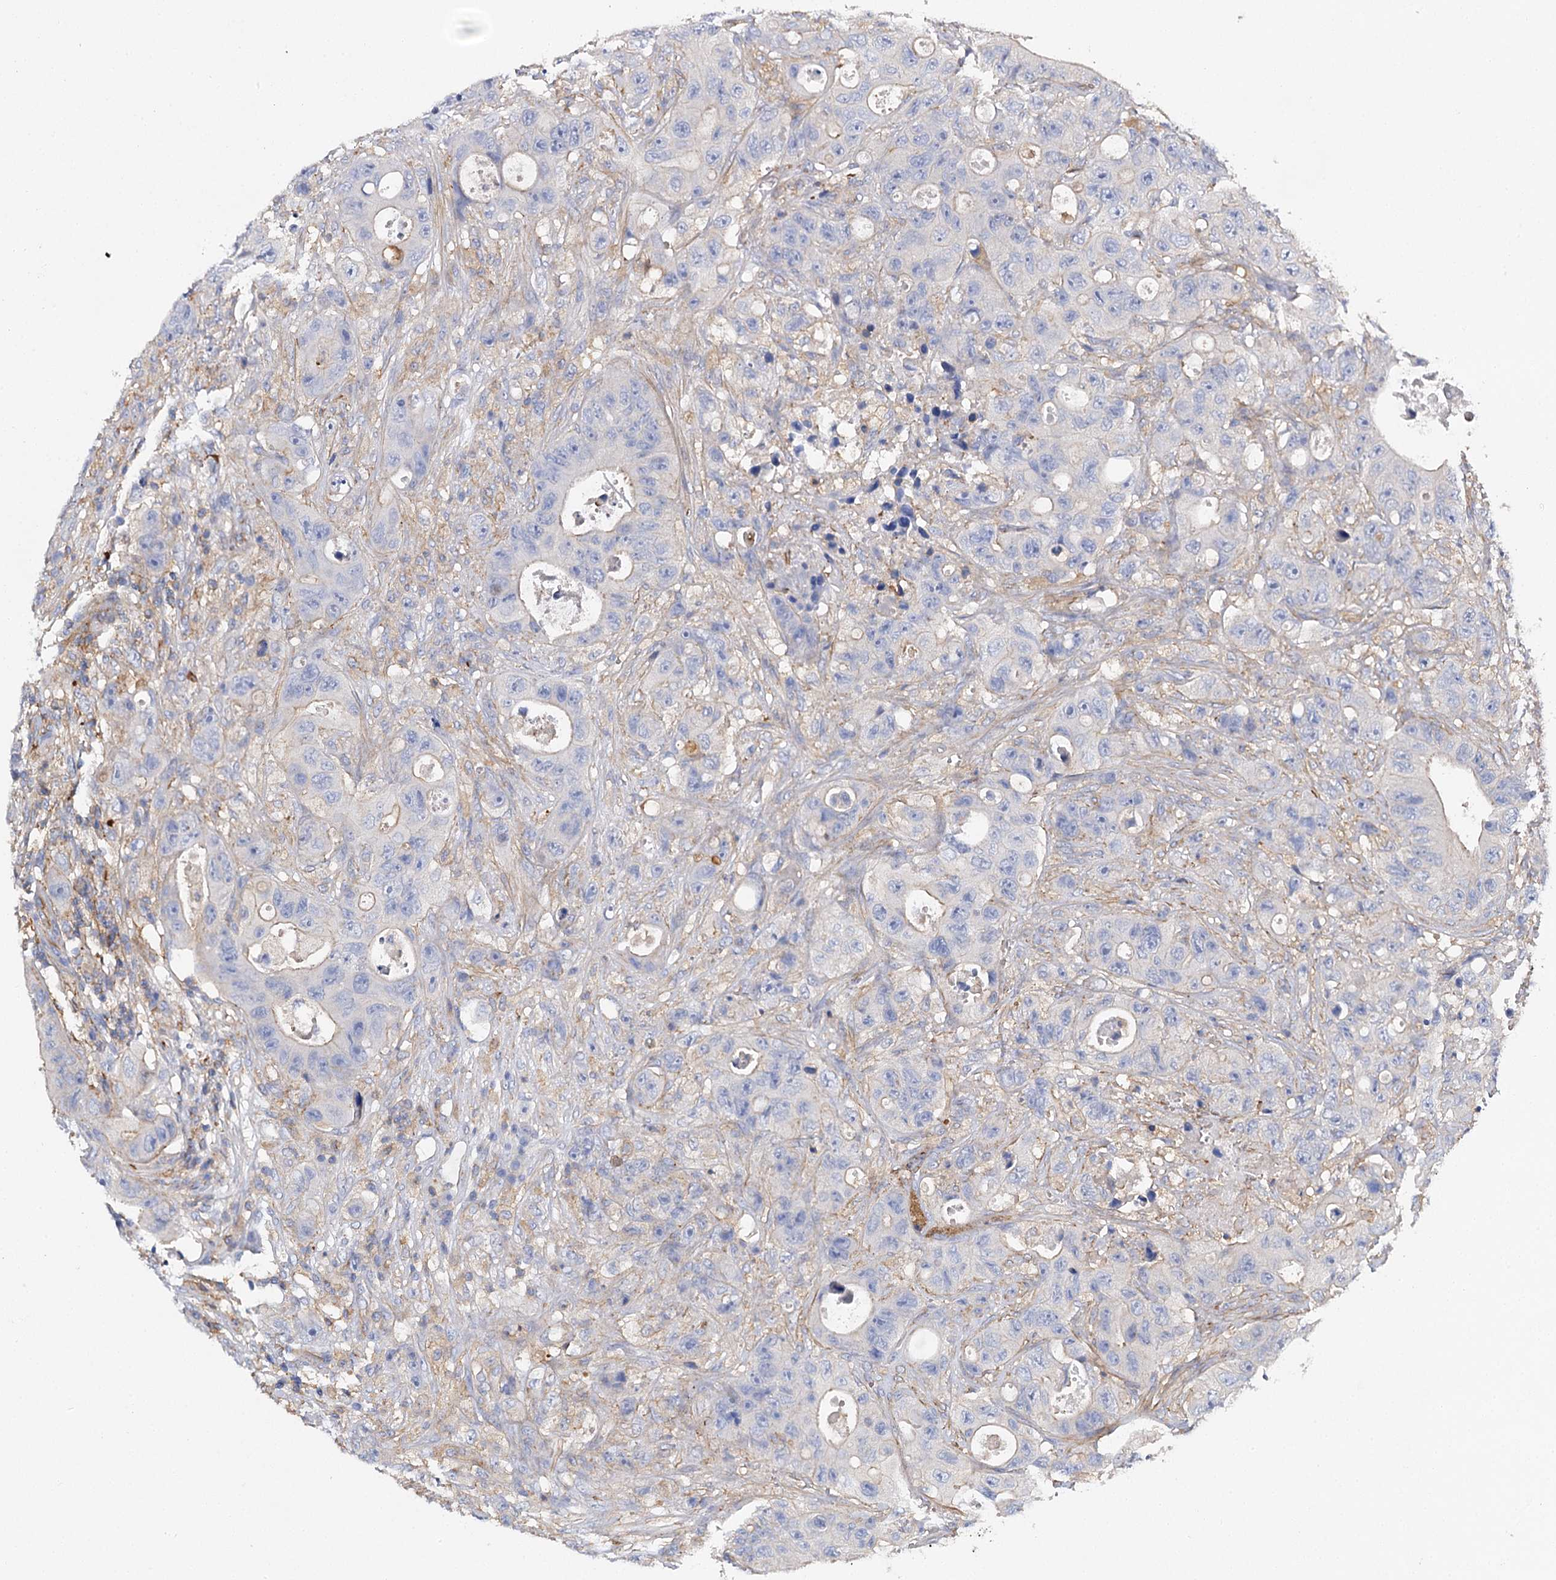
{"staining": {"intensity": "negative", "quantity": "none", "location": "none"}, "tissue": "colorectal cancer", "cell_type": "Tumor cells", "image_type": "cancer", "snomed": [{"axis": "morphology", "description": "Adenocarcinoma, NOS"}, {"axis": "topography", "description": "Colon"}], "caption": "This is a micrograph of IHC staining of adenocarcinoma (colorectal), which shows no positivity in tumor cells.", "gene": "EPYC", "patient": {"sex": "female", "age": 46}}